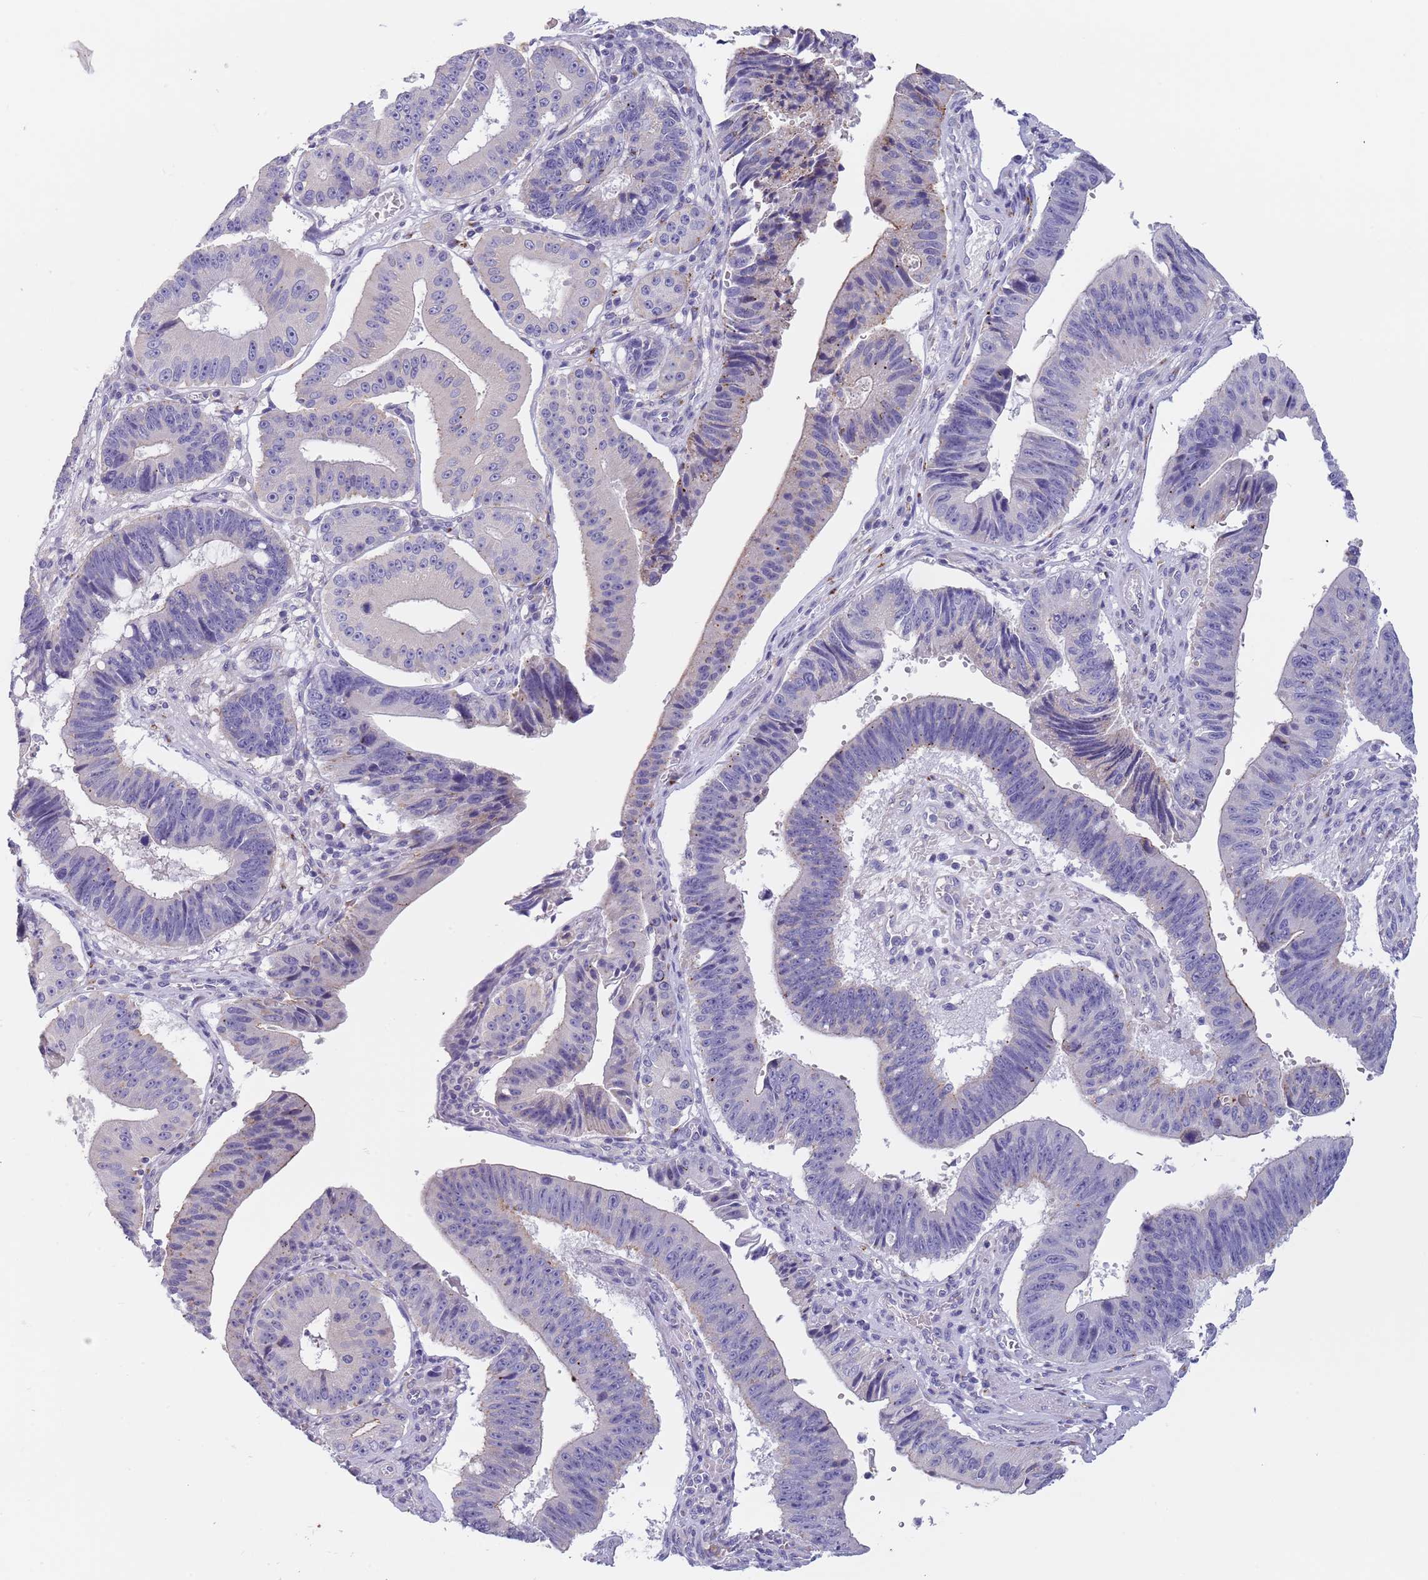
{"staining": {"intensity": "negative", "quantity": "none", "location": "none"}, "tissue": "stomach cancer", "cell_type": "Tumor cells", "image_type": "cancer", "snomed": [{"axis": "morphology", "description": "Adenocarcinoma, NOS"}, {"axis": "topography", "description": "Stomach"}], "caption": "Adenocarcinoma (stomach) stained for a protein using IHC demonstrates no expression tumor cells.", "gene": "MAN1C1", "patient": {"sex": "male", "age": 59}}